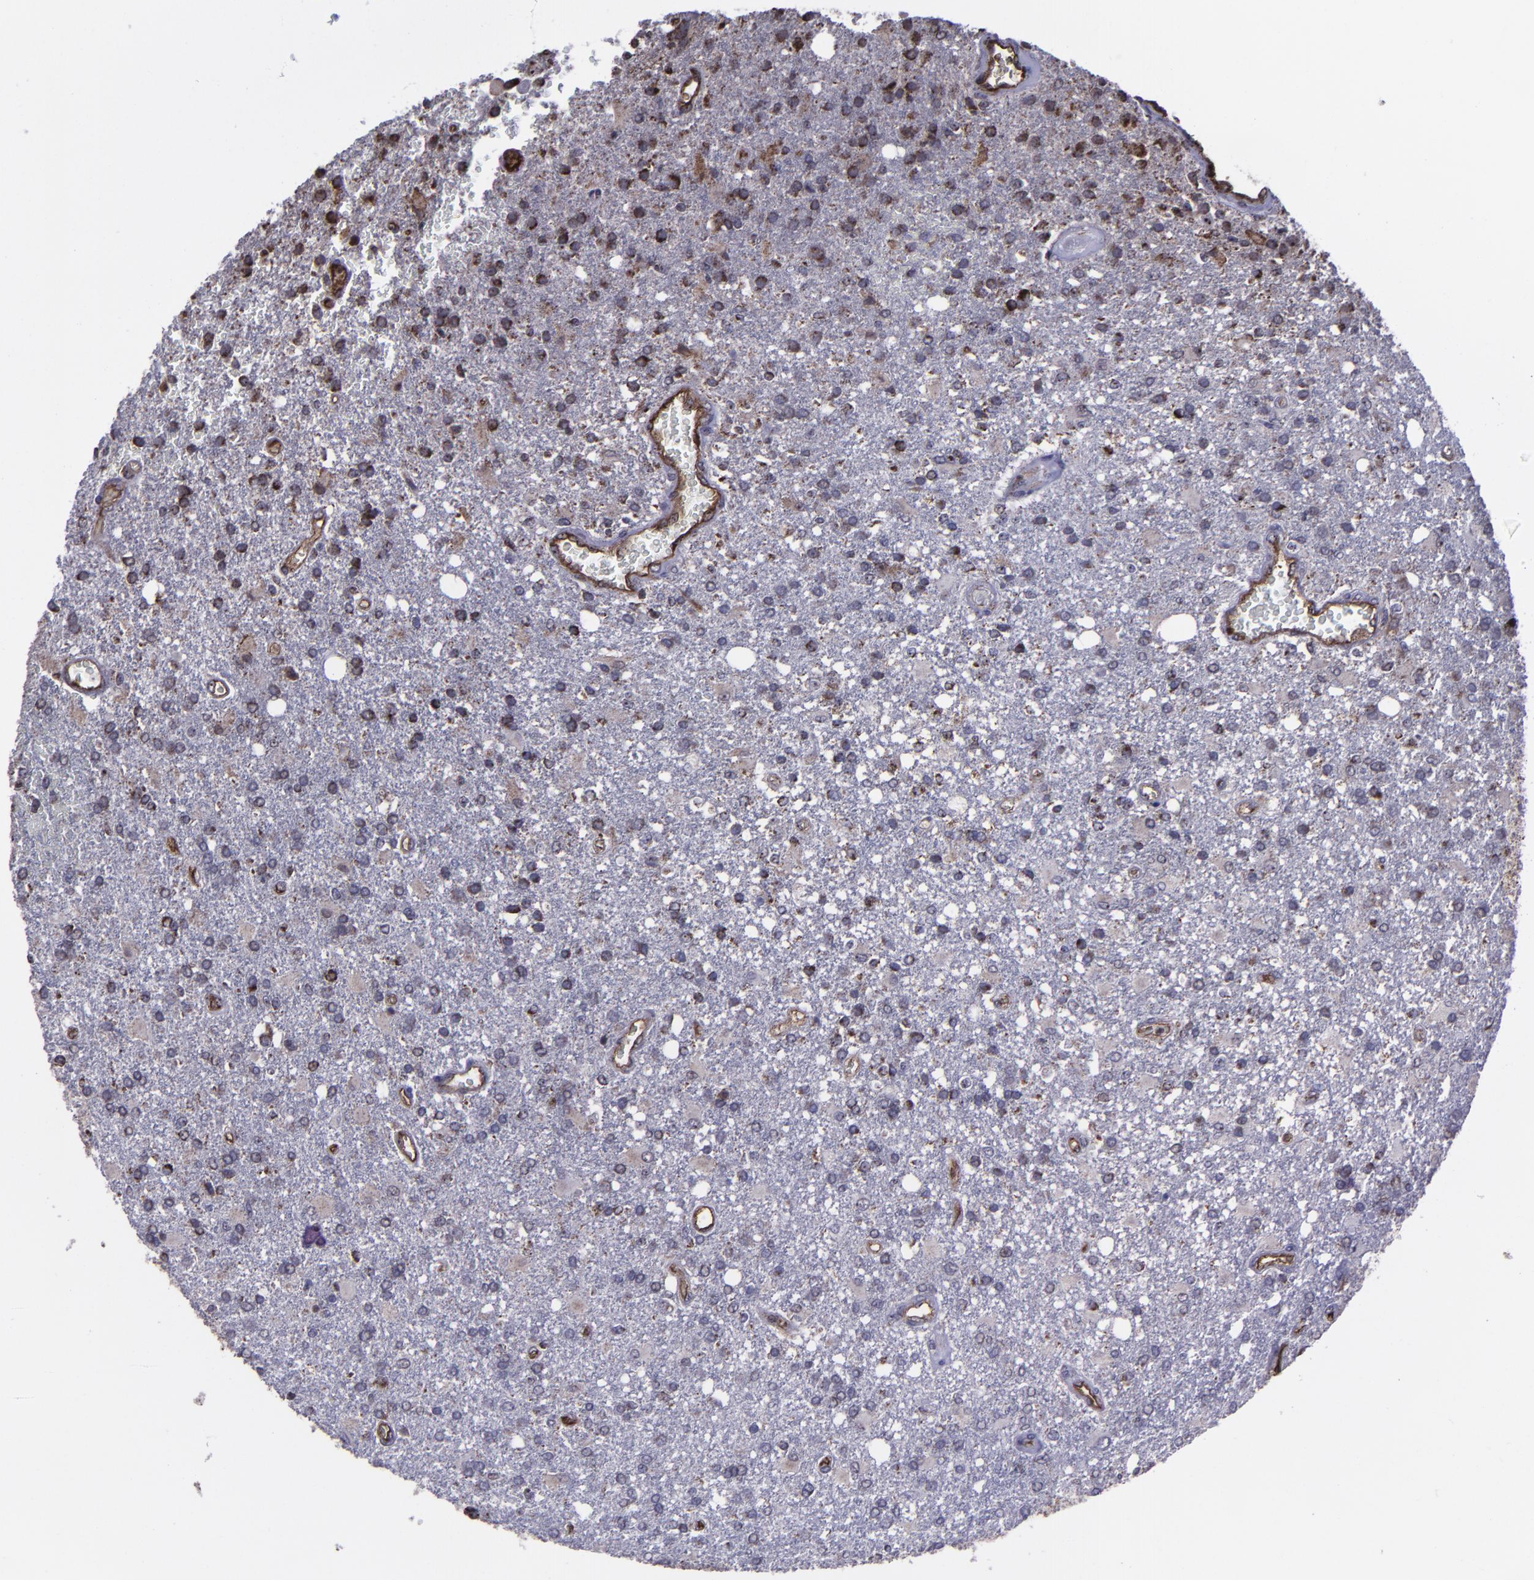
{"staining": {"intensity": "moderate", "quantity": "25%-75%", "location": "cytoplasmic/membranous"}, "tissue": "glioma", "cell_type": "Tumor cells", "image_type": "cancer", "snomed": [{"axis": "morphology", "description": "Glioma, malignant, High grade"}, {"axis": "topography", "description": "Cerebral cortex"}], "caption": "There is medium levels of moderate cytoplasmic/membranous positivity in tumor cells of glioma, as demonstrated by immunohistochemical staining (brown color).", "gene": "LONP1", "patient": {"sex": "male", "age": 79}}